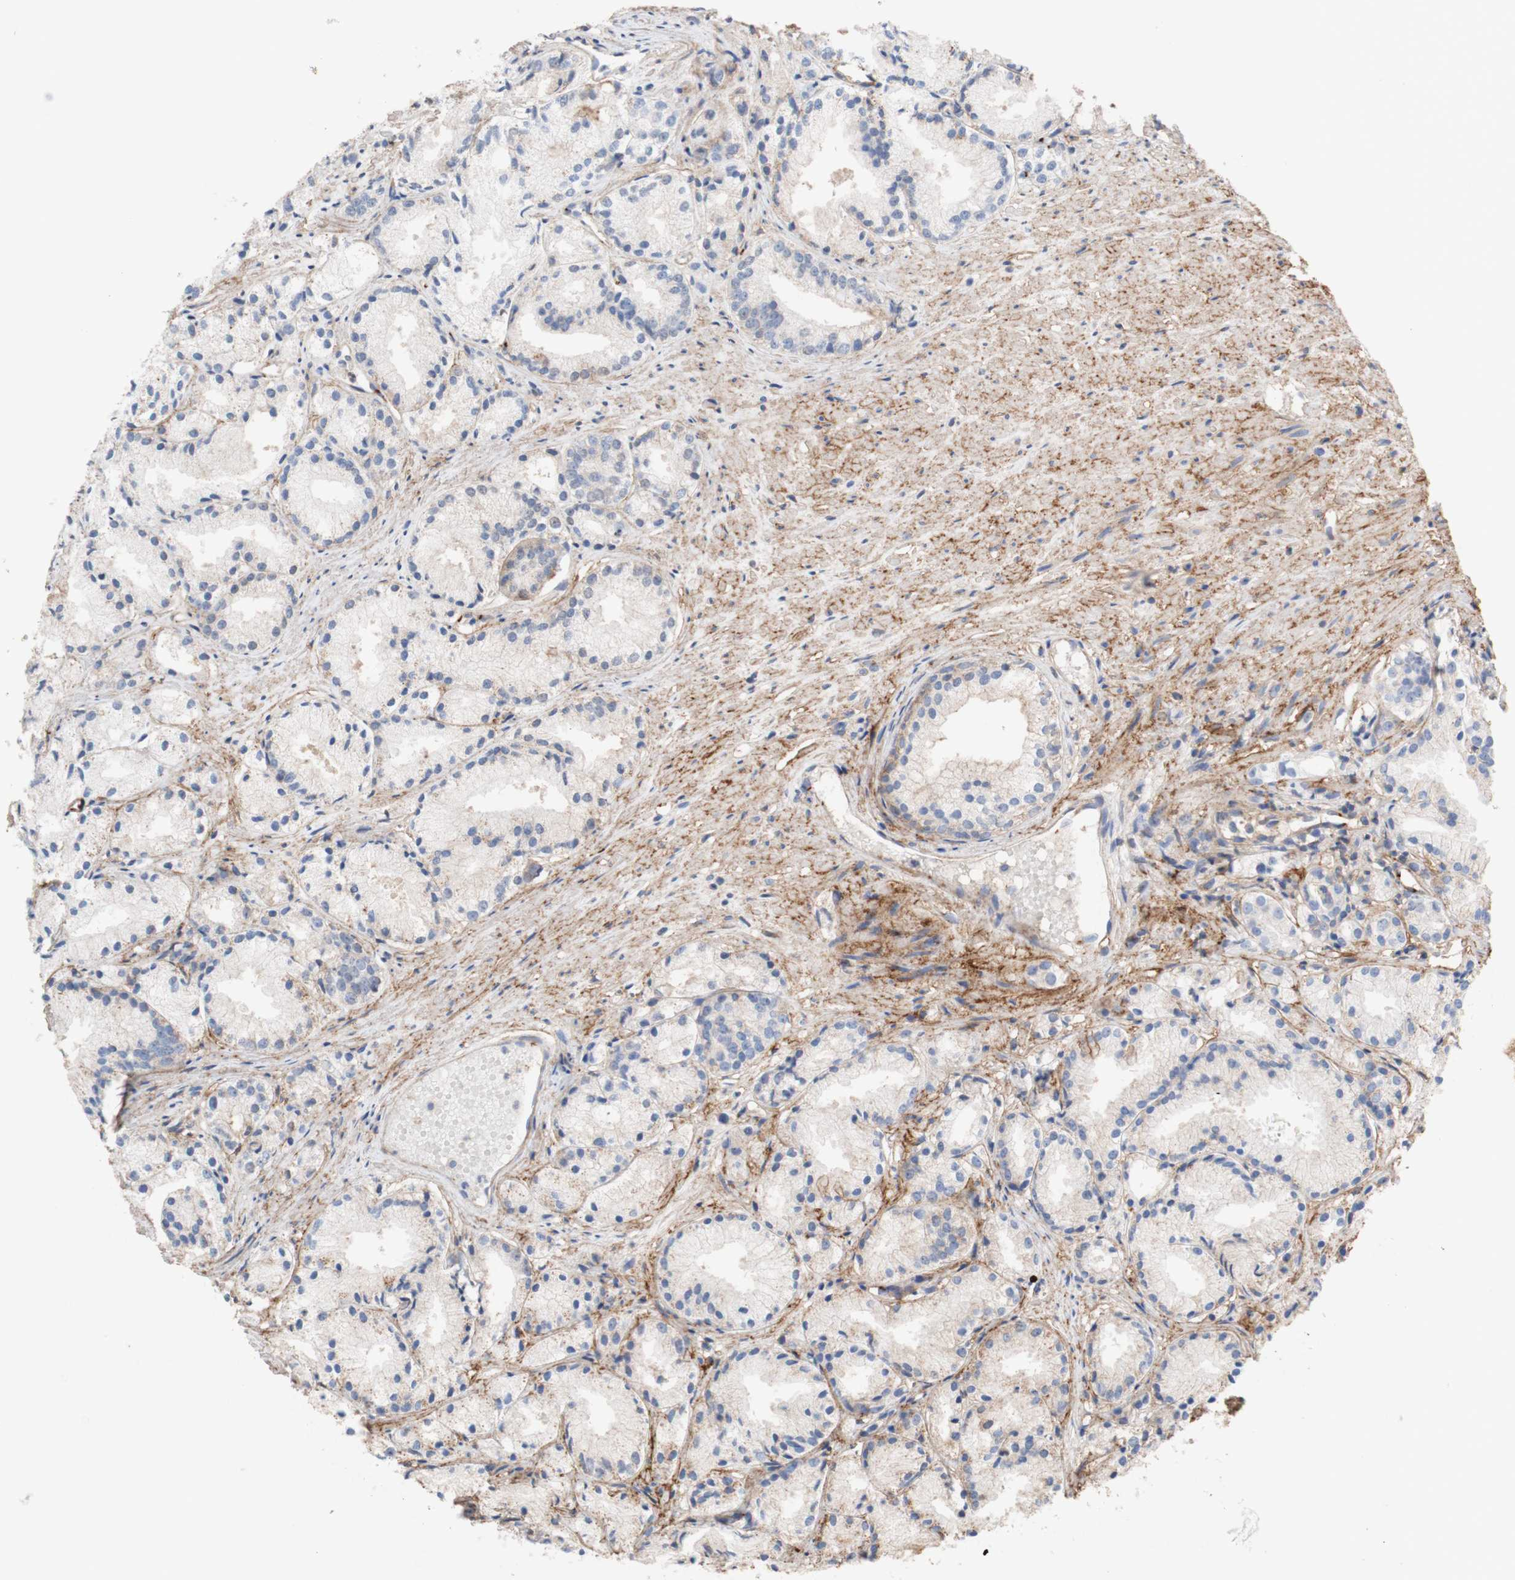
{"staining": {"intensity": "negative", "quantity": "none", "location": "none"}, "tissue": "prostate cancer", "cell_type": "Tumor cells", "image_type": "cancer", "snomed": [{"axis": "morphology", "description": "Adenocarcinoma, Low grade"}, {"axis": "topography", "description": "Prostate"}], "caption": "The photomicrograph reveals no staining of tumor cells in prostate cancer.", "gene": "ATP2A3", "patient": {"sex": "male", "age": 72}}